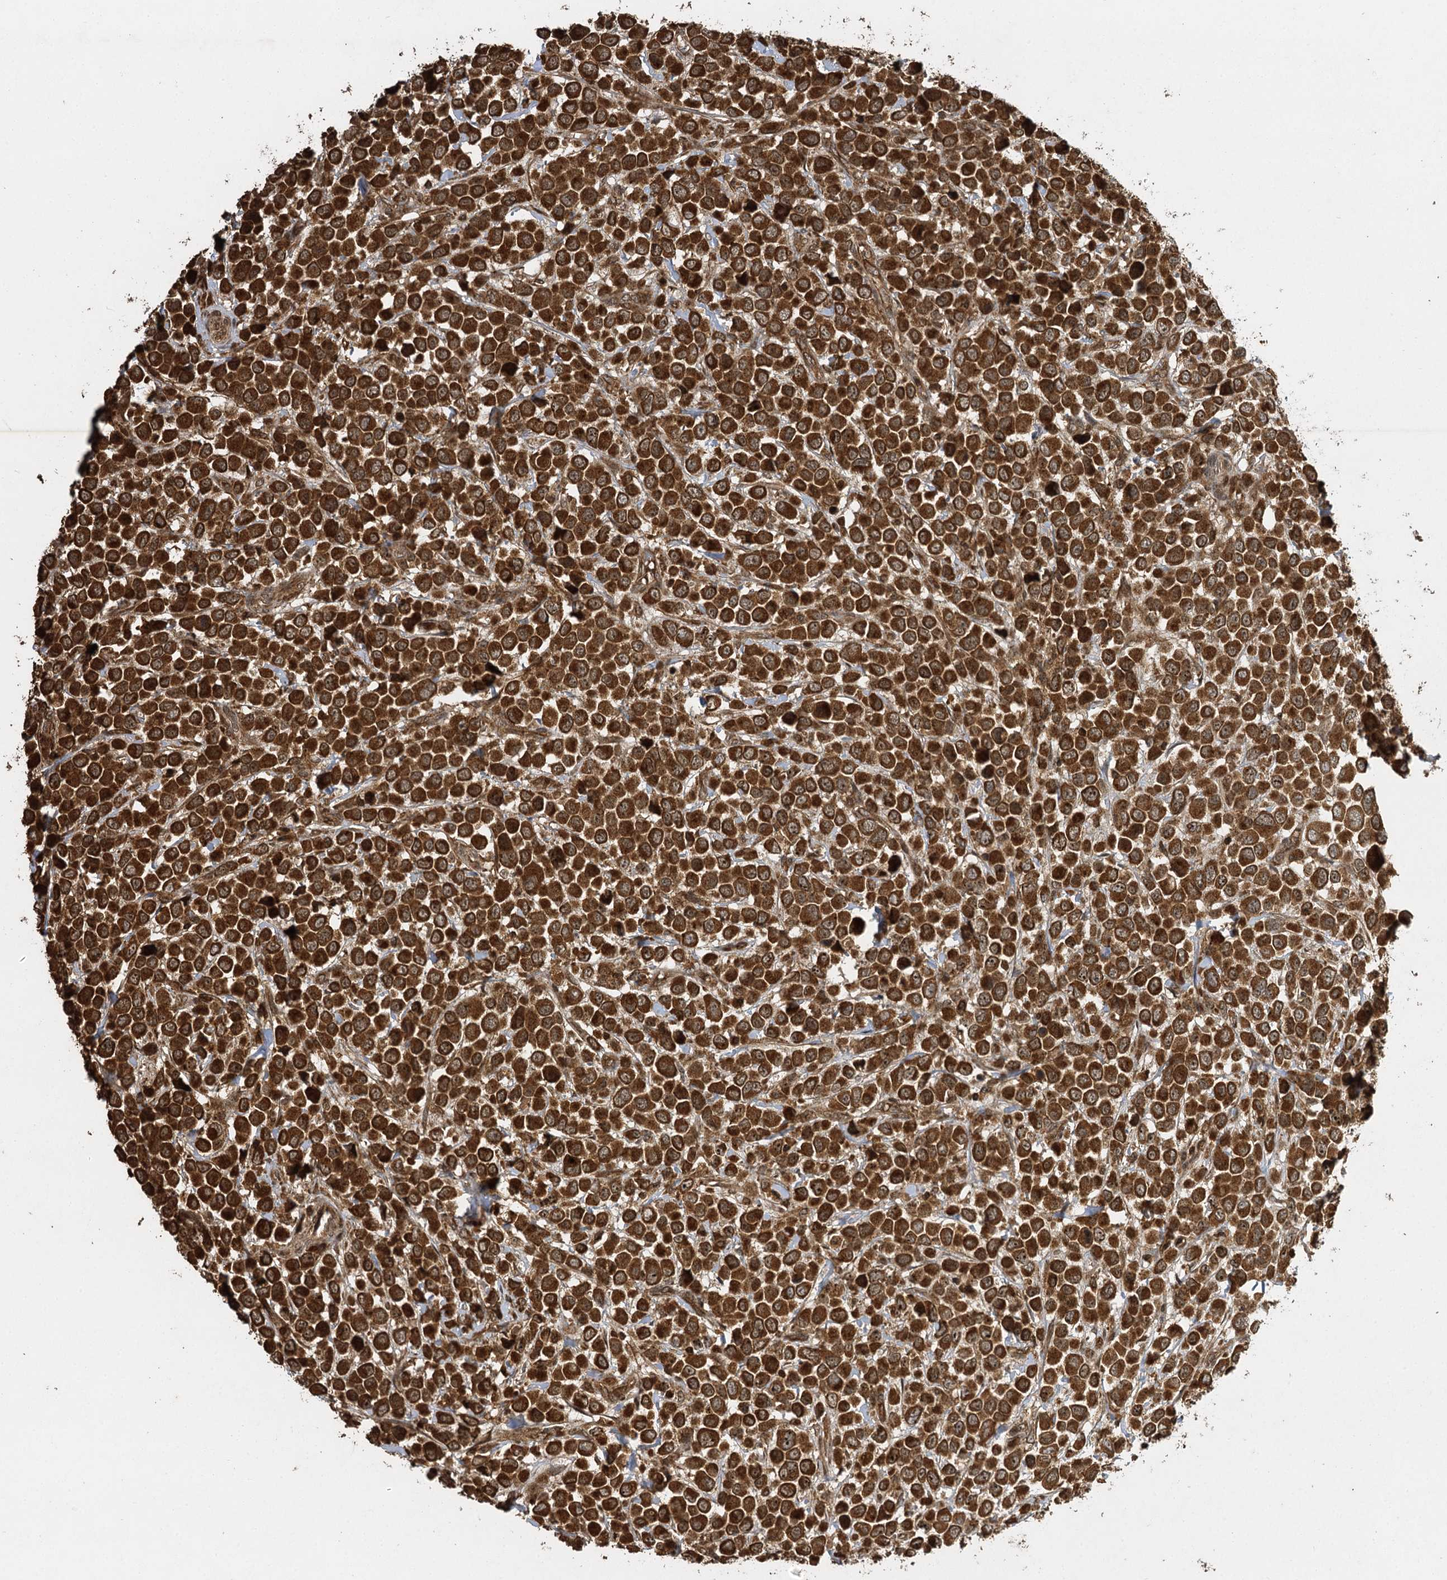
{"staining": {"intensity": "strong", "quantity": ">75%", "location": "cytoplasmic/membranous,nuclear"}, "tissue": "breast cancer", "cell_type": "Tumor cells", "image_type": "cancer", "snomed": [{"axis": "morphology", "description": "Duct carcinoma"}, {"axis": "topography", "description": "Breast"}], "caption": "Immunohistochemical staining of breast cancer (invasive ductal carcinoma) displays high levels of strong cytoplasmic/membranous and nuclear protein positivity in about >75% of tumor cells.", "gene": "IL11RA", "patient": {"sex": "female", "age": 61}}